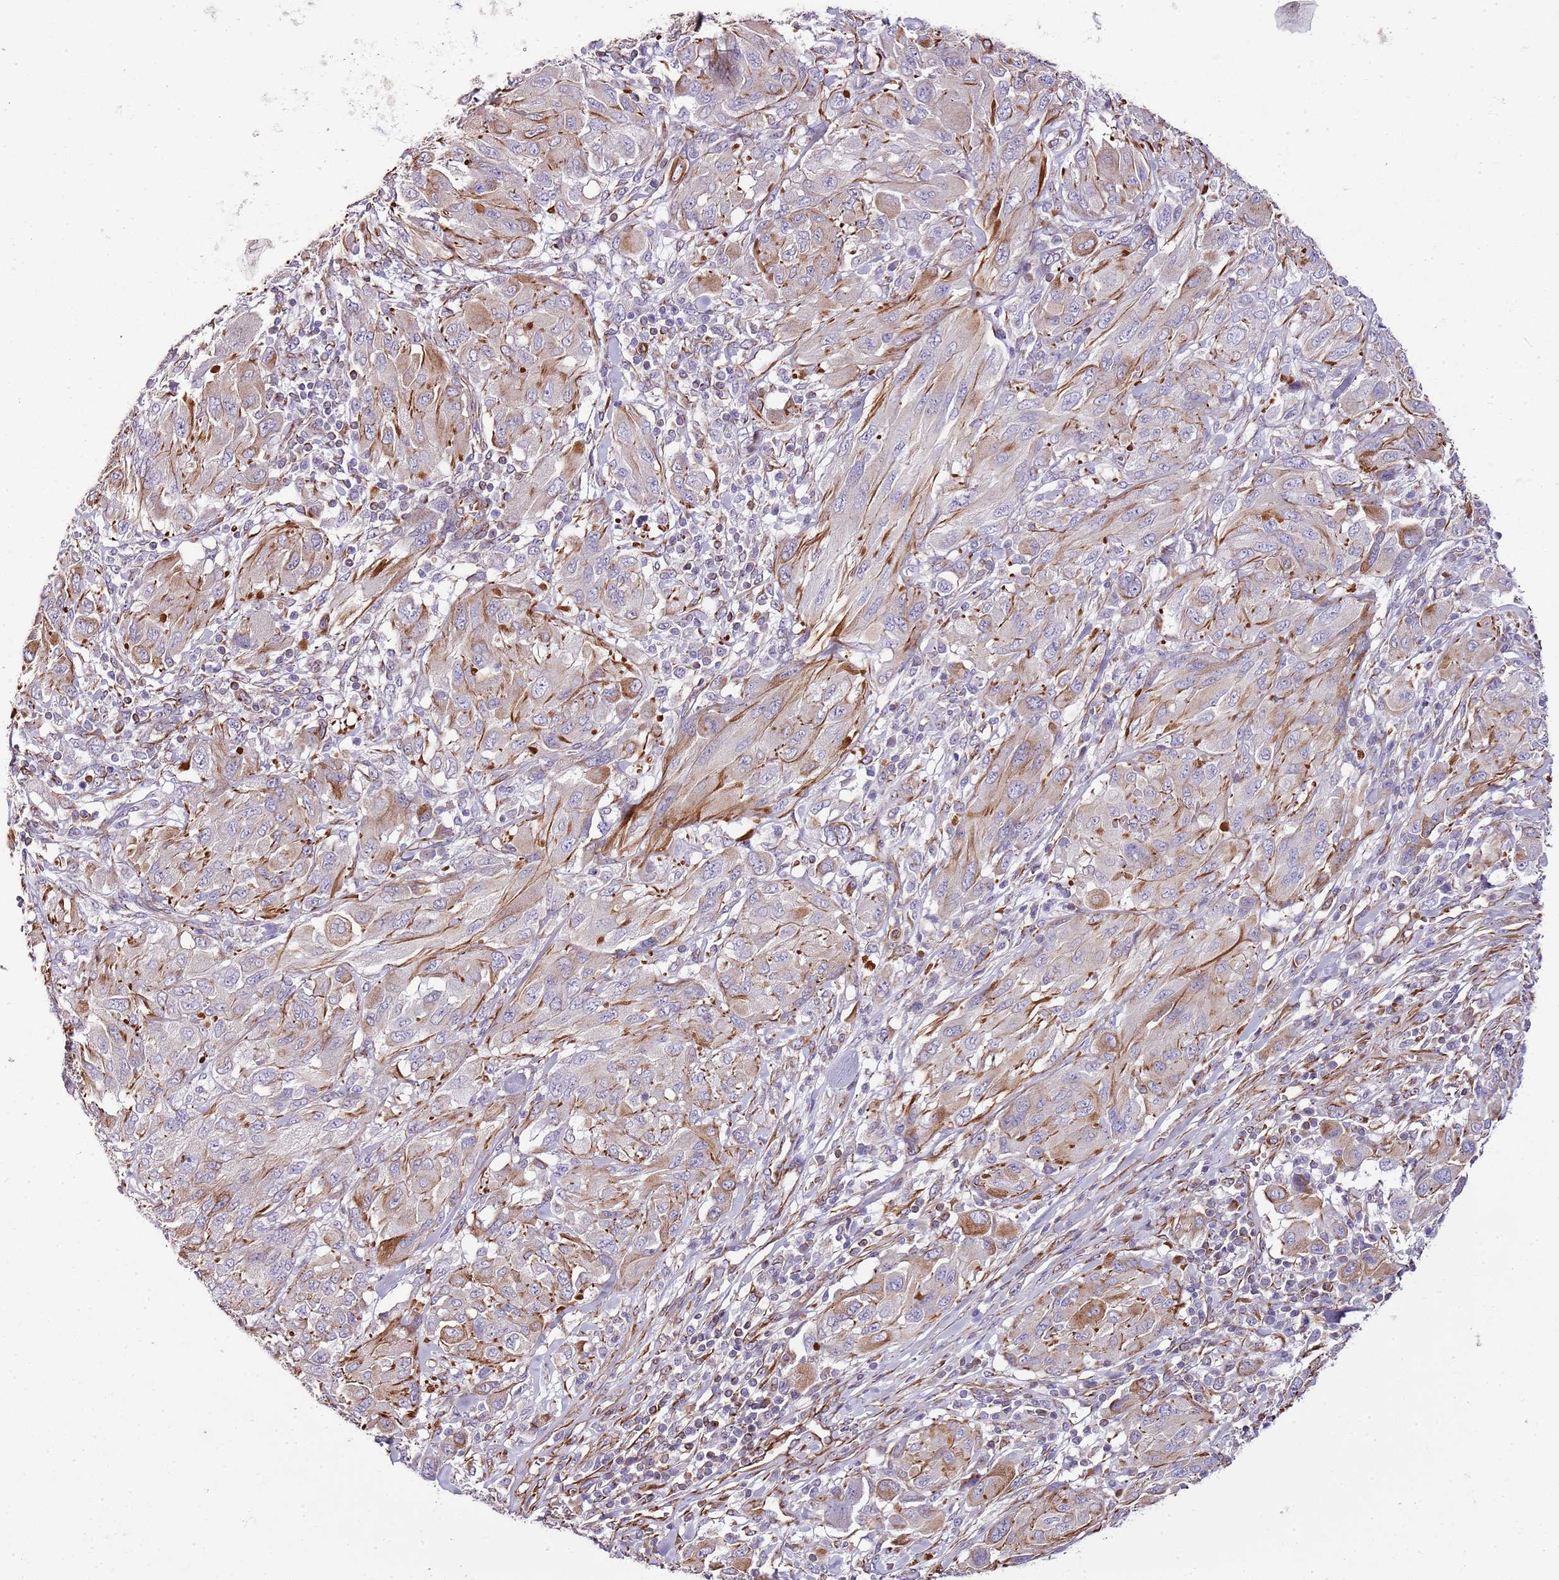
{"staining": {"intensity": "moderate", "quantity": "<25%", "location": "cytoplasmic/membranous"}, "tissue": "melanoma", "cell_type": "Tumor cells", "image_type": "cancer", "snomed": [{"axis": "morphology", "description": "Malignant melanoma, NOS"}, {"axis": "topography", "description": "Skin"}], "caption": "Immunohistochemistry staining of melanoma, which exhibits low levels of moderate cytoplasmic/membranous positivity in approximately <25% of tumor cells indicating moderate cytoplasmic/membranous protein expression. The staining was performed using DAB (brown) for protein detection and nuclei were counterstained in hematoxylin (blue).", "gene": "ZNF786", "patient": {"sex": "female", "age": 91}}